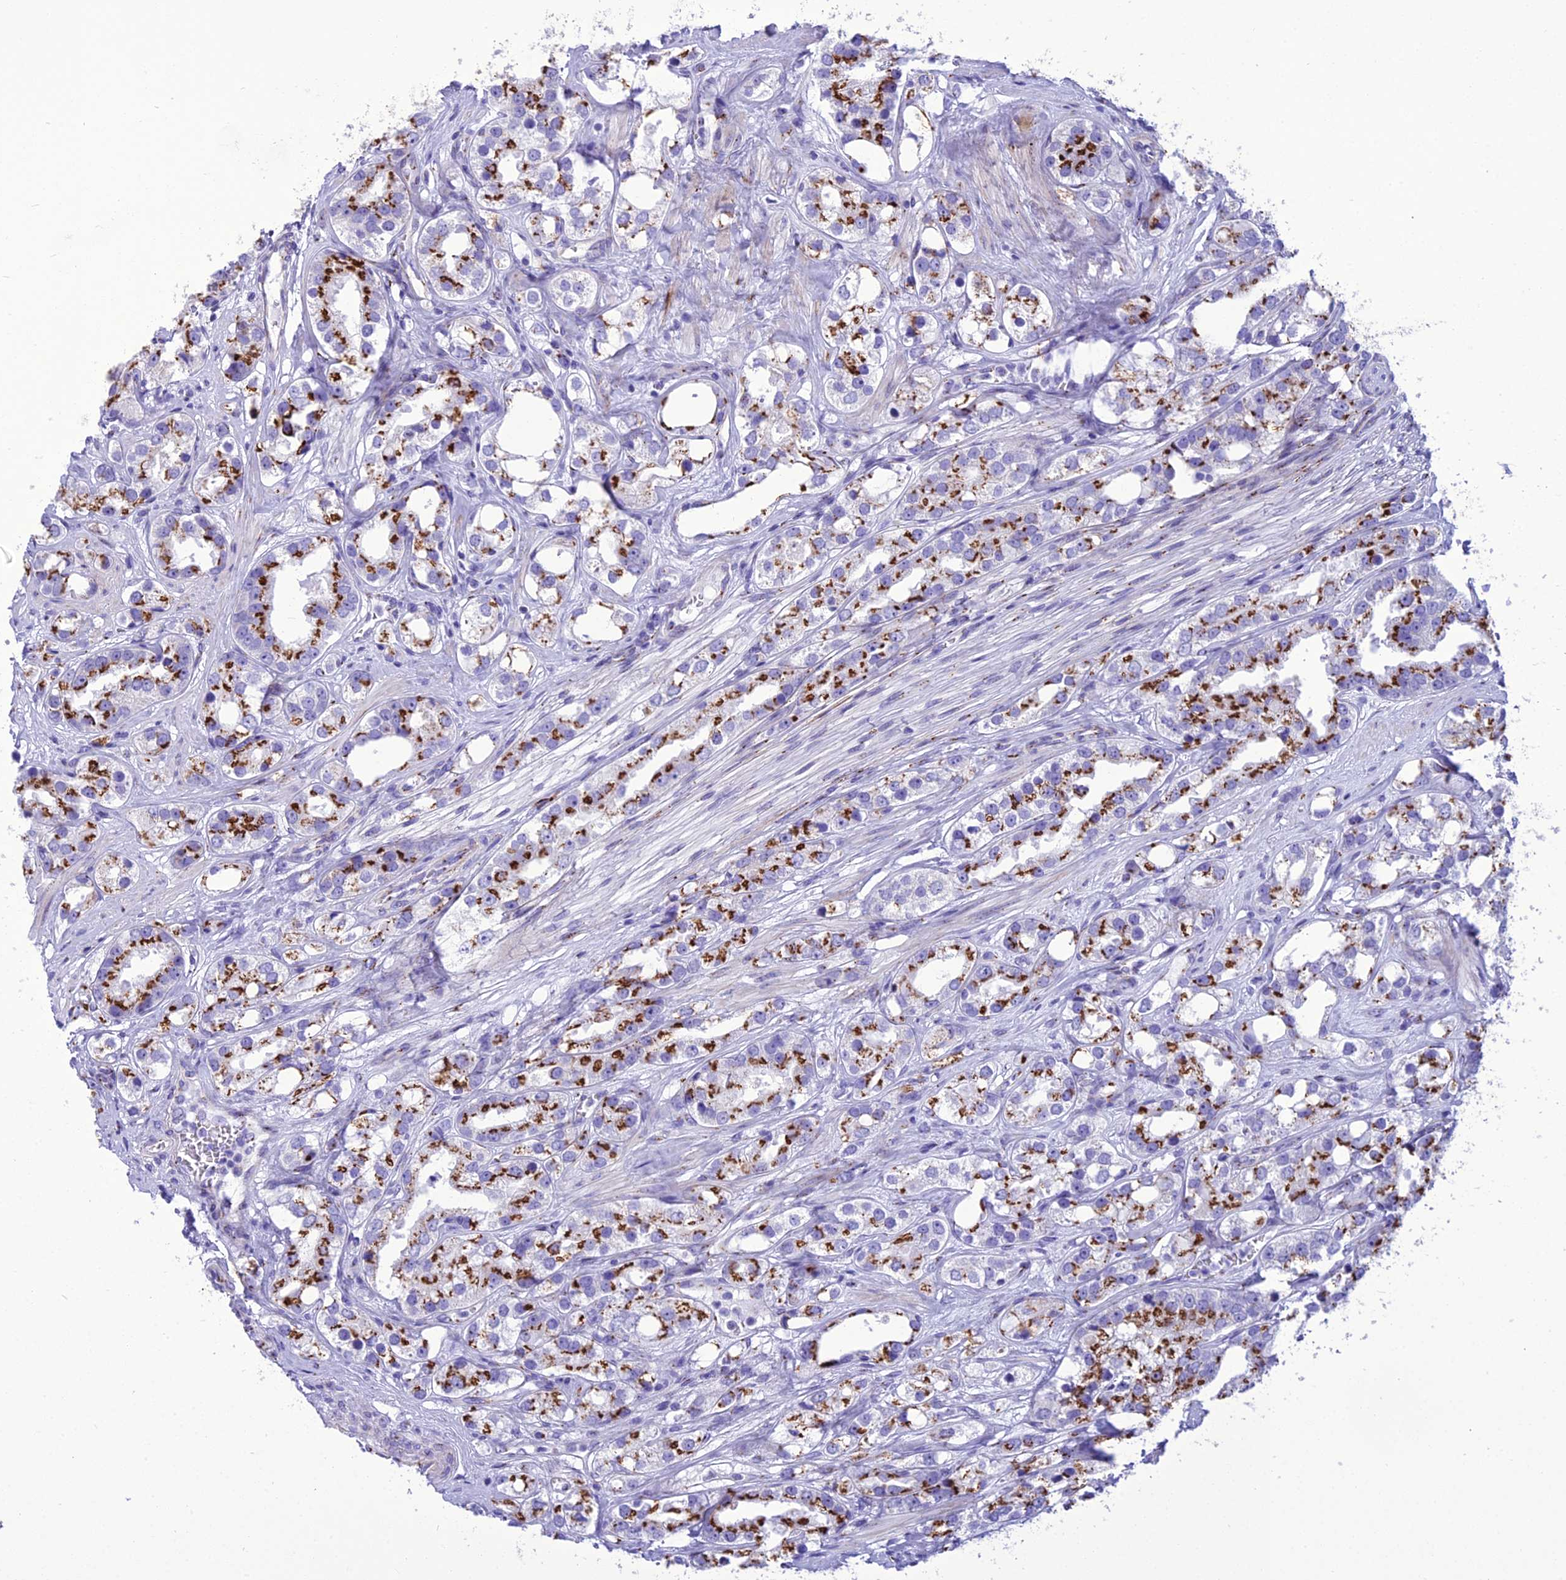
{"staining": {"intensity": "strong", "quantity": ">75%", "location": "cytoplasmic/membranous"}, "tissue": "prostate cancer", "cell_type": "Tumor cells", "image_type": "cancer", "snomed": [{"axis": "morphology", "description": "Adenocarcinoma, NOS"}, {"axis": "topography", "description": "Prostate"}], "caption": "Protein analysis of prostate cancer (adenocarcinoma) tissue exhibits strong cytoplasmic/membranous positivity in approximately >75% of tumor cells.", "gene": "GOLM2", "patient": {"sex": "male", "age": 79}}